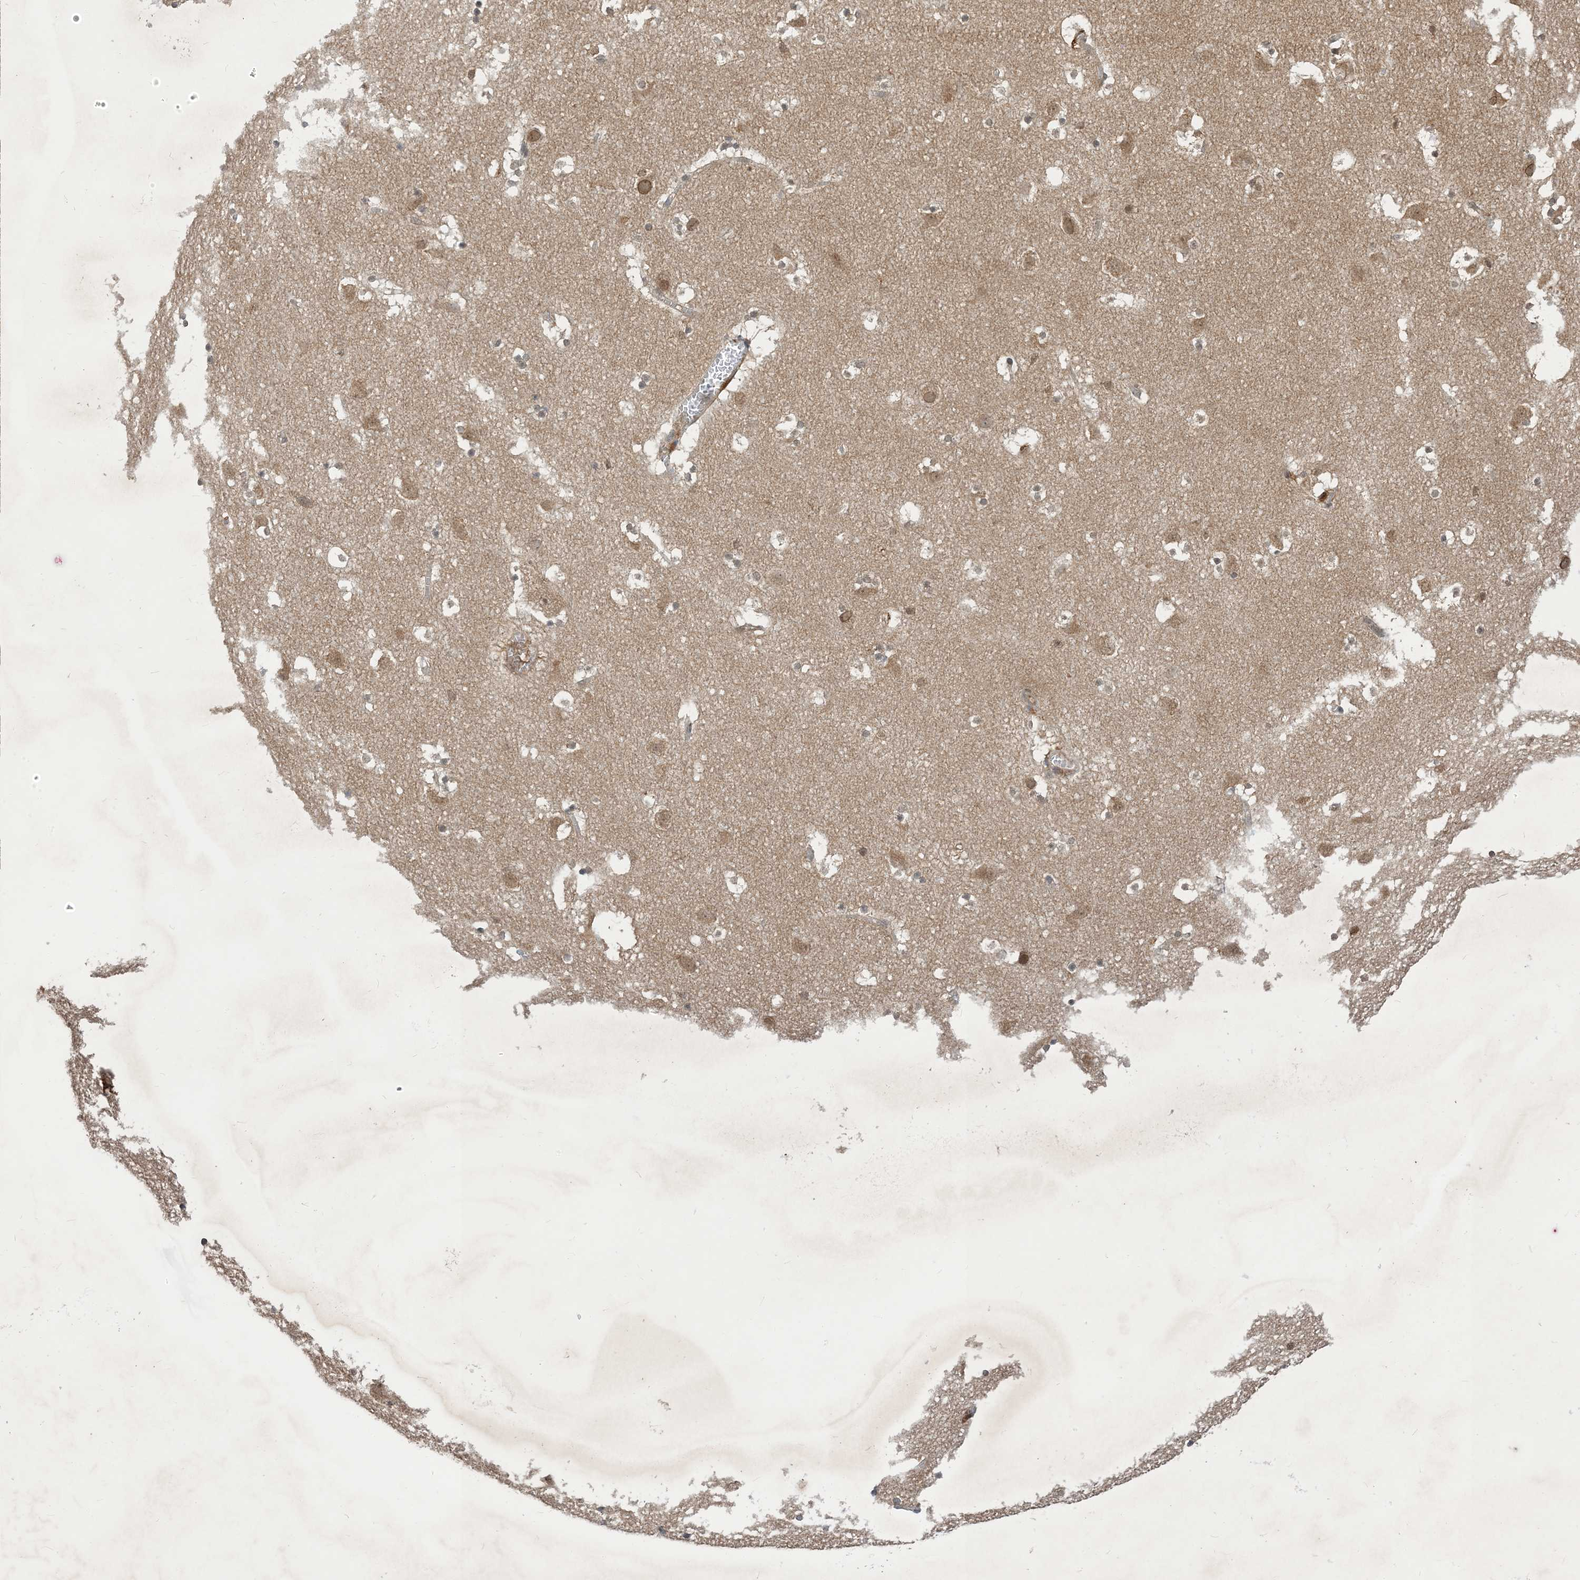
{"staining": {"intensity": "moderate", "quantity": "<25%", "location": "cytoplasmic/membranous,nuclear"}, "tissue": "caudate", "cell_type": "Glial cells", "image_type": "normal", "snomed": [{"axis": "morphology", "description": "Normal tissue, NOS"}, {"axis": "topography", "description": "Lateral ventricle wall"}], "caption": "IHC of normal human caudate demonstrates low levels of moderate cytoplasmic/membranous,nuclear positivity in approximately <25% of glial cells.", "gene": "NAGK", "patient": {"sex": "male", "age": 45}}